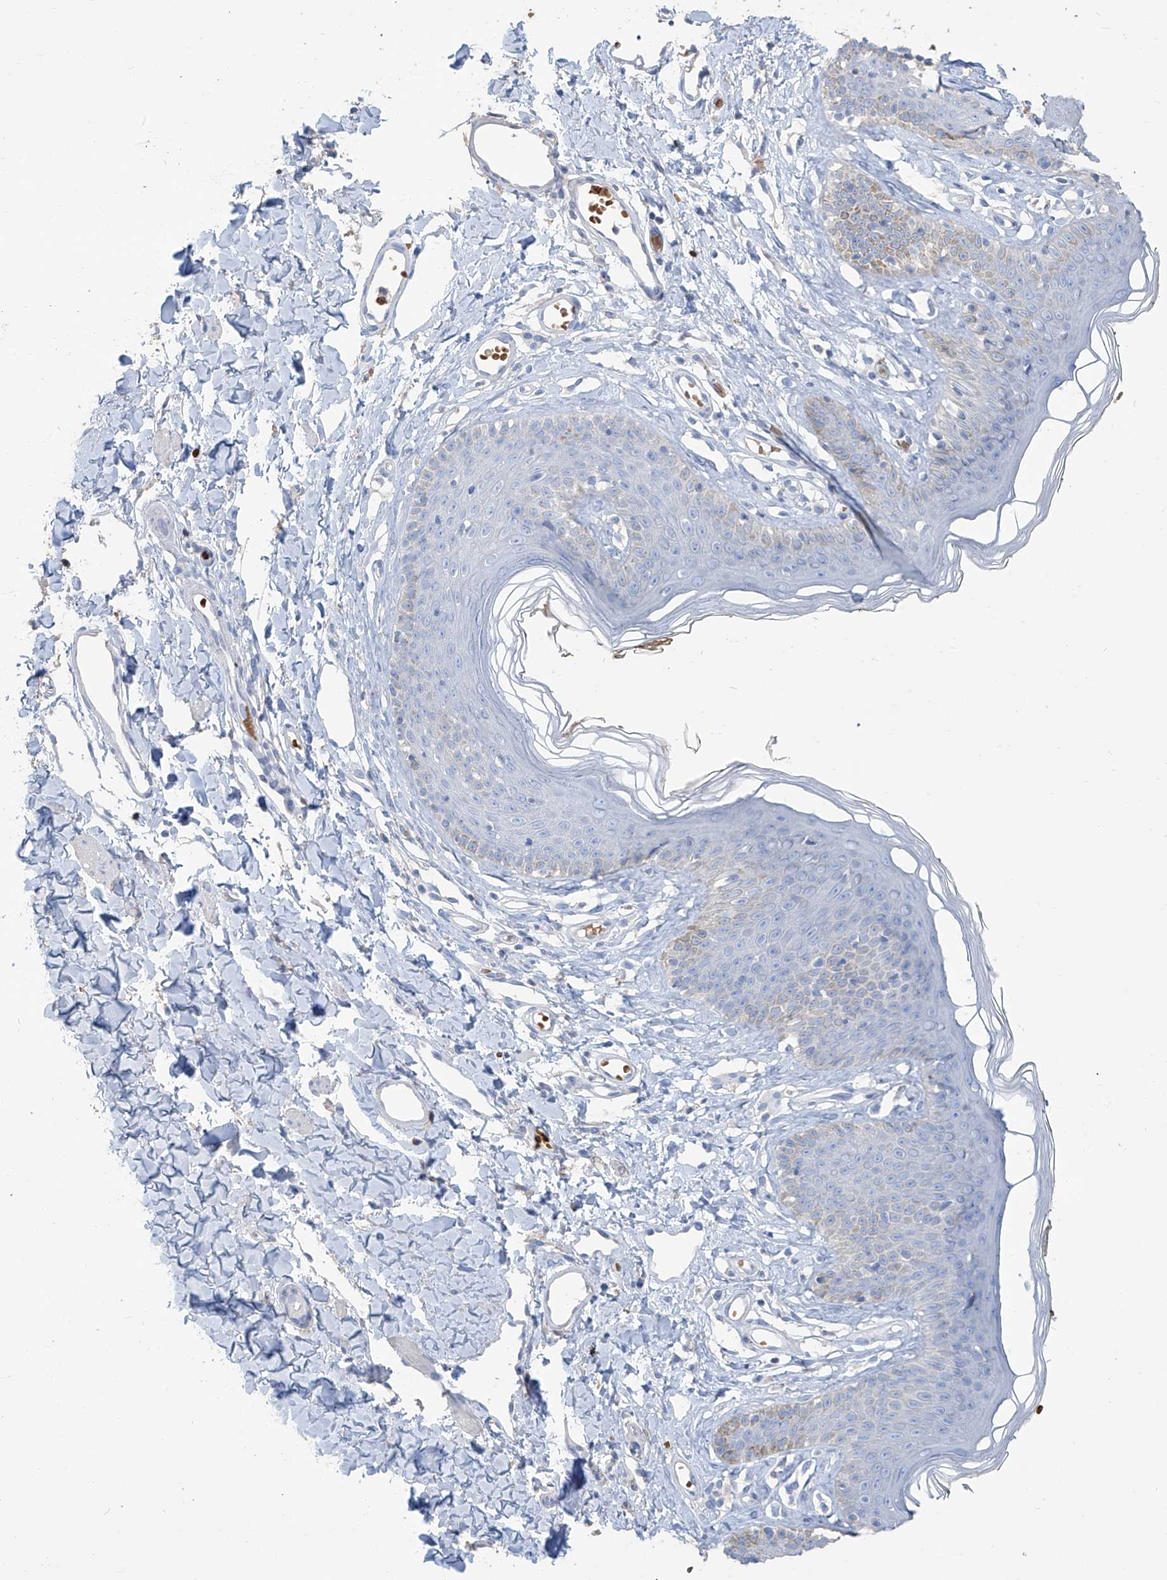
{"staining": {"intensity": "negative", "quantity": "none", "location": "none"}, "tissue": "skin", "cell_type": "Epidermal cells", "image_type": "normal", "snomed": [{"axis": "morphology", "description": "Normal tissue, NOS"}, {"axis": "morphology", "description": "Squamous cell carcinoma, NOS"}, {"axis": "topography", "description": "Vulva"}], "caption": "High magnification brightfield microscopy of unremarkable skin stained with DAB (3,3'-diaminobenzidine) (brown) and counterstained with hematoxylin (blue): epidermal cells show no significant staining.", "gene": "PAFAH1B3", "patient": {"sex": "female", "age": 85}}